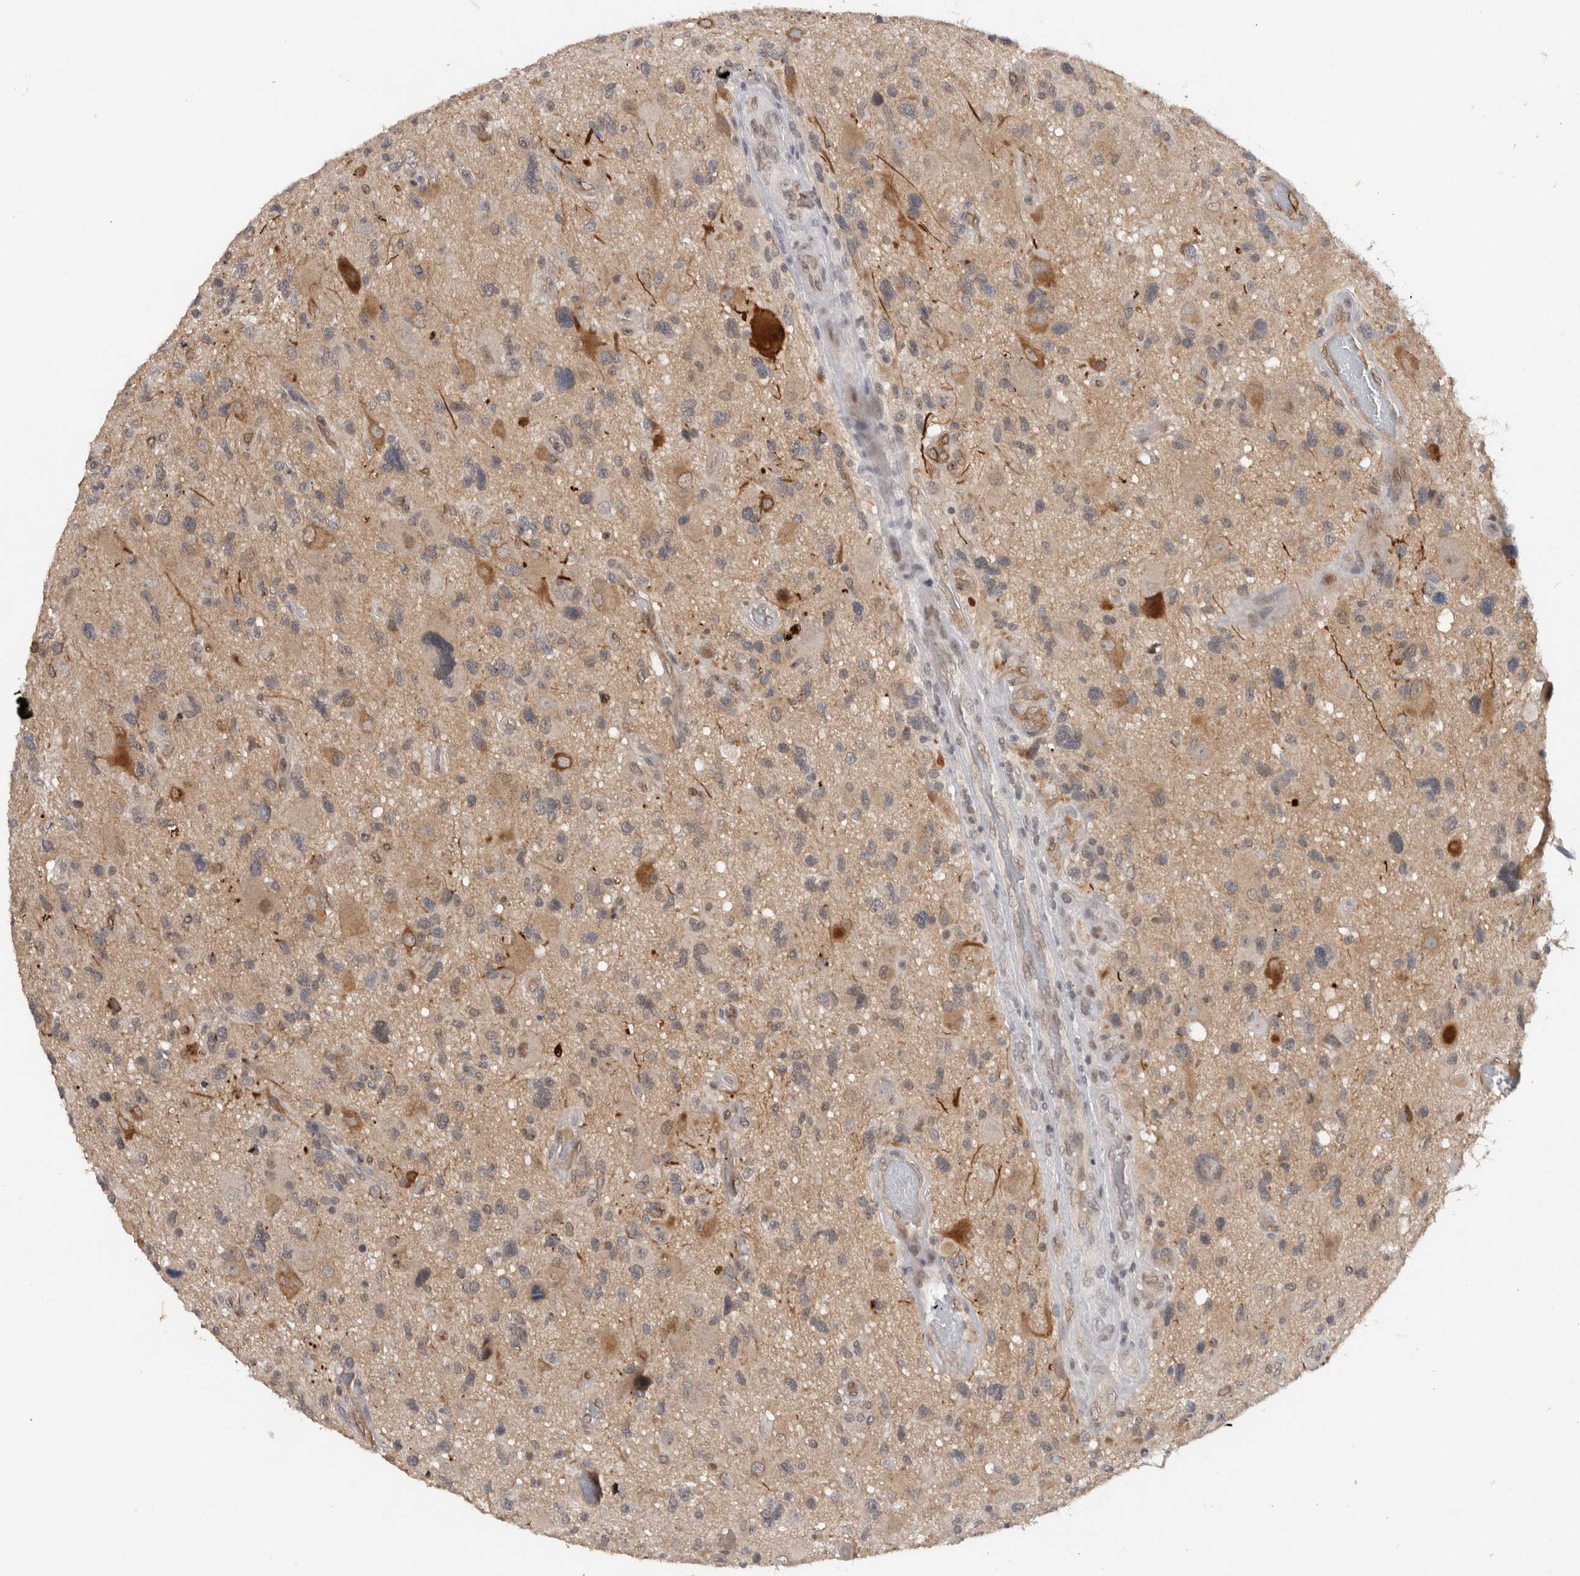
{"staining": {"intensity": "weak", "quantity": "<25%", "location": "cytoplasmic/membranous"}, "tissue": "glioma", "cell_type": "Tumor cells", "image_type": "cancer", "snomed": [{"axis": "morphology", "description": "Glioma, malignant, High grade"}, {"axis": "topography", "description": "Brain"}], "caption": "Immunohistochemistry micrograph of human malignant glioma (high-grade) stained for a protein (brown), which exhibits no positivity in tumor cells.", "gene": "PRXL2A", "patient": {"sex": "male", "age": 33}}